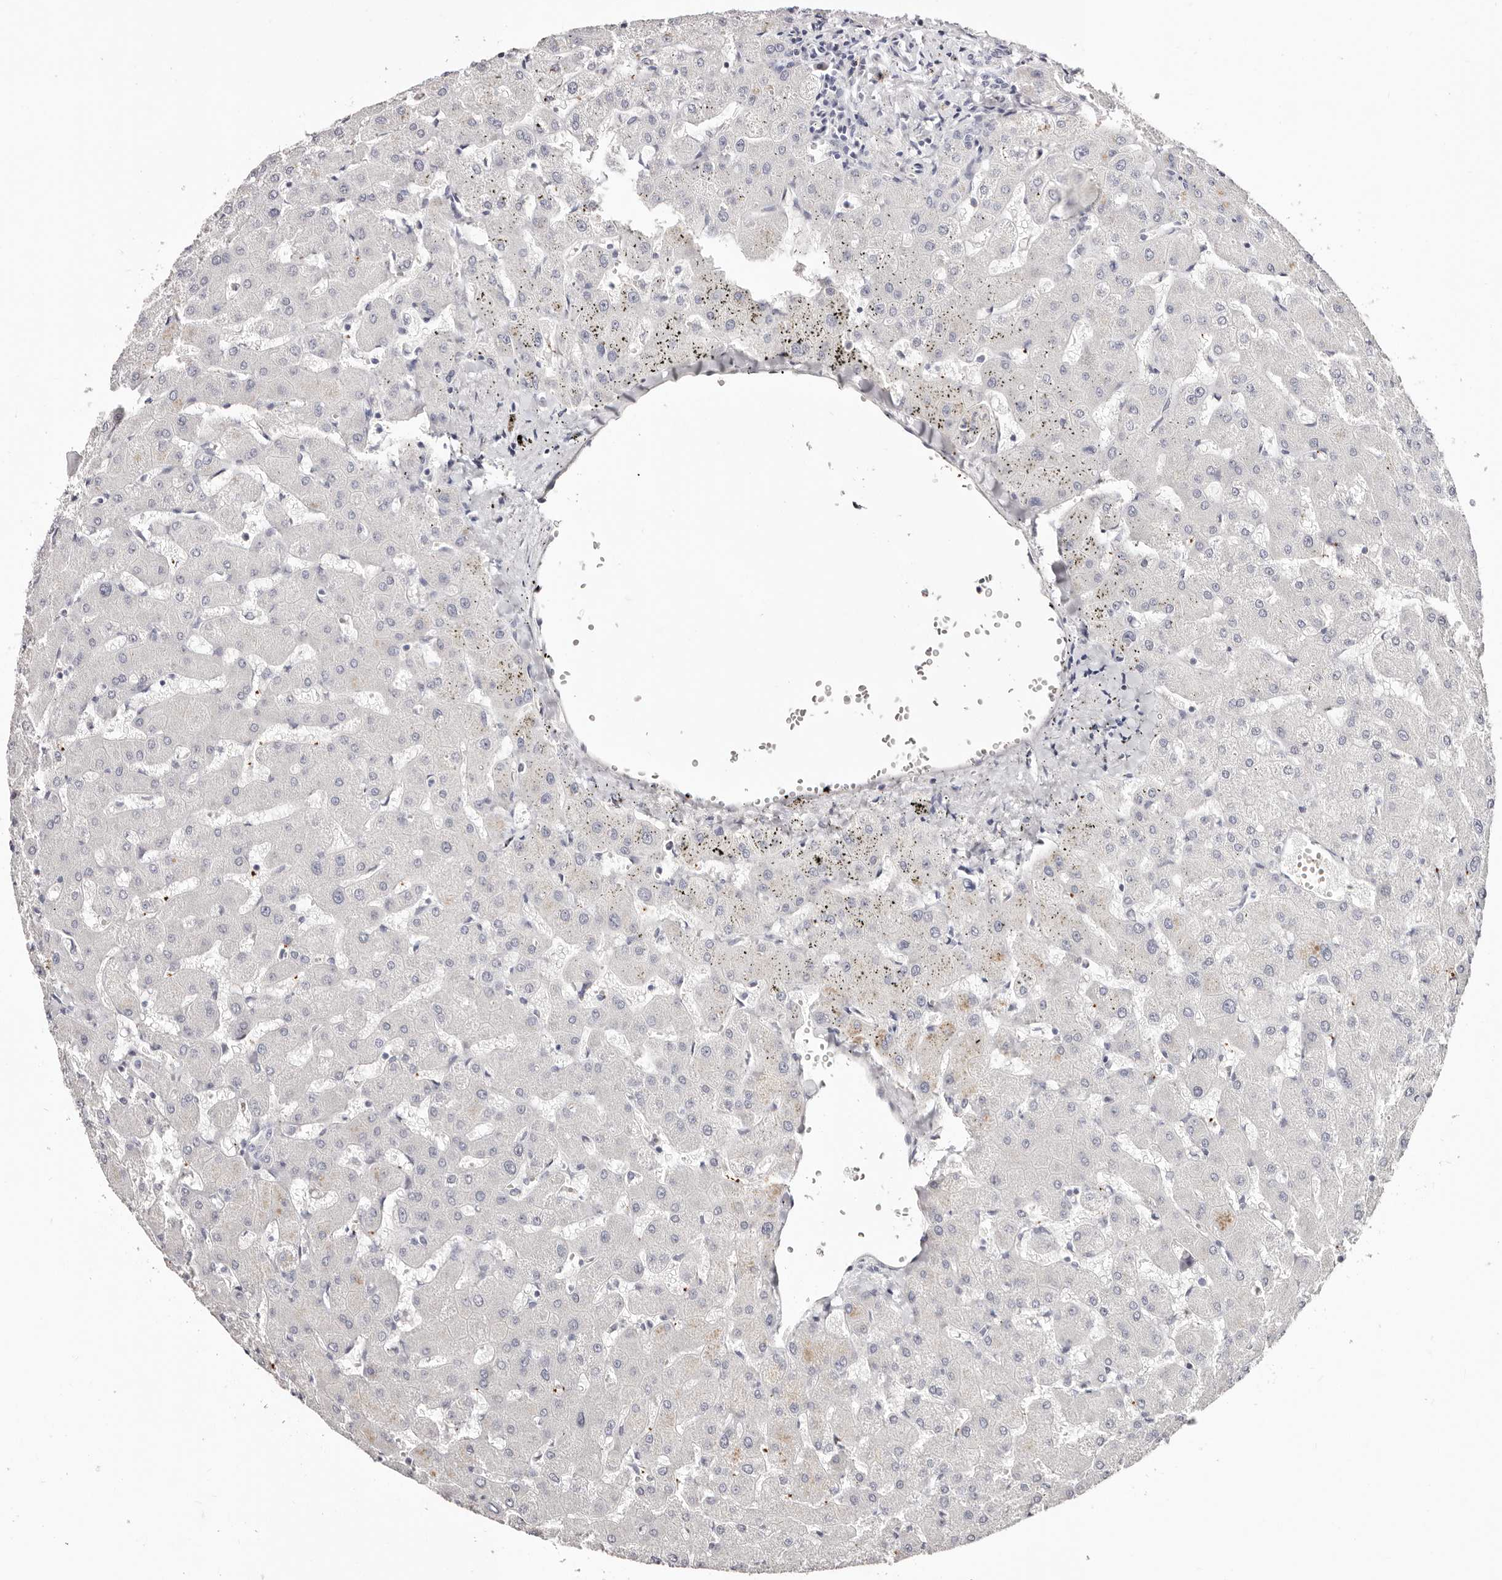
{"staining": {"intensity": "negative", "quantity": "none", "location": "none"}, "tissue": "liver", "cell_type": "Cholangiocytes", "image_type": "normal", "snomed": [{"axis": "morphology", "description": "Normal tissue, NOS"}, {"axis": "topography", "description": "Liver"}], "caption": "Immunohistochemistry photomicrograph of unremarkable human liver stained for a protein (brown), which reveals no expression in cholangiocytes.", "gene": "PF4", "patient": {"sex": "female", "age": 63}}